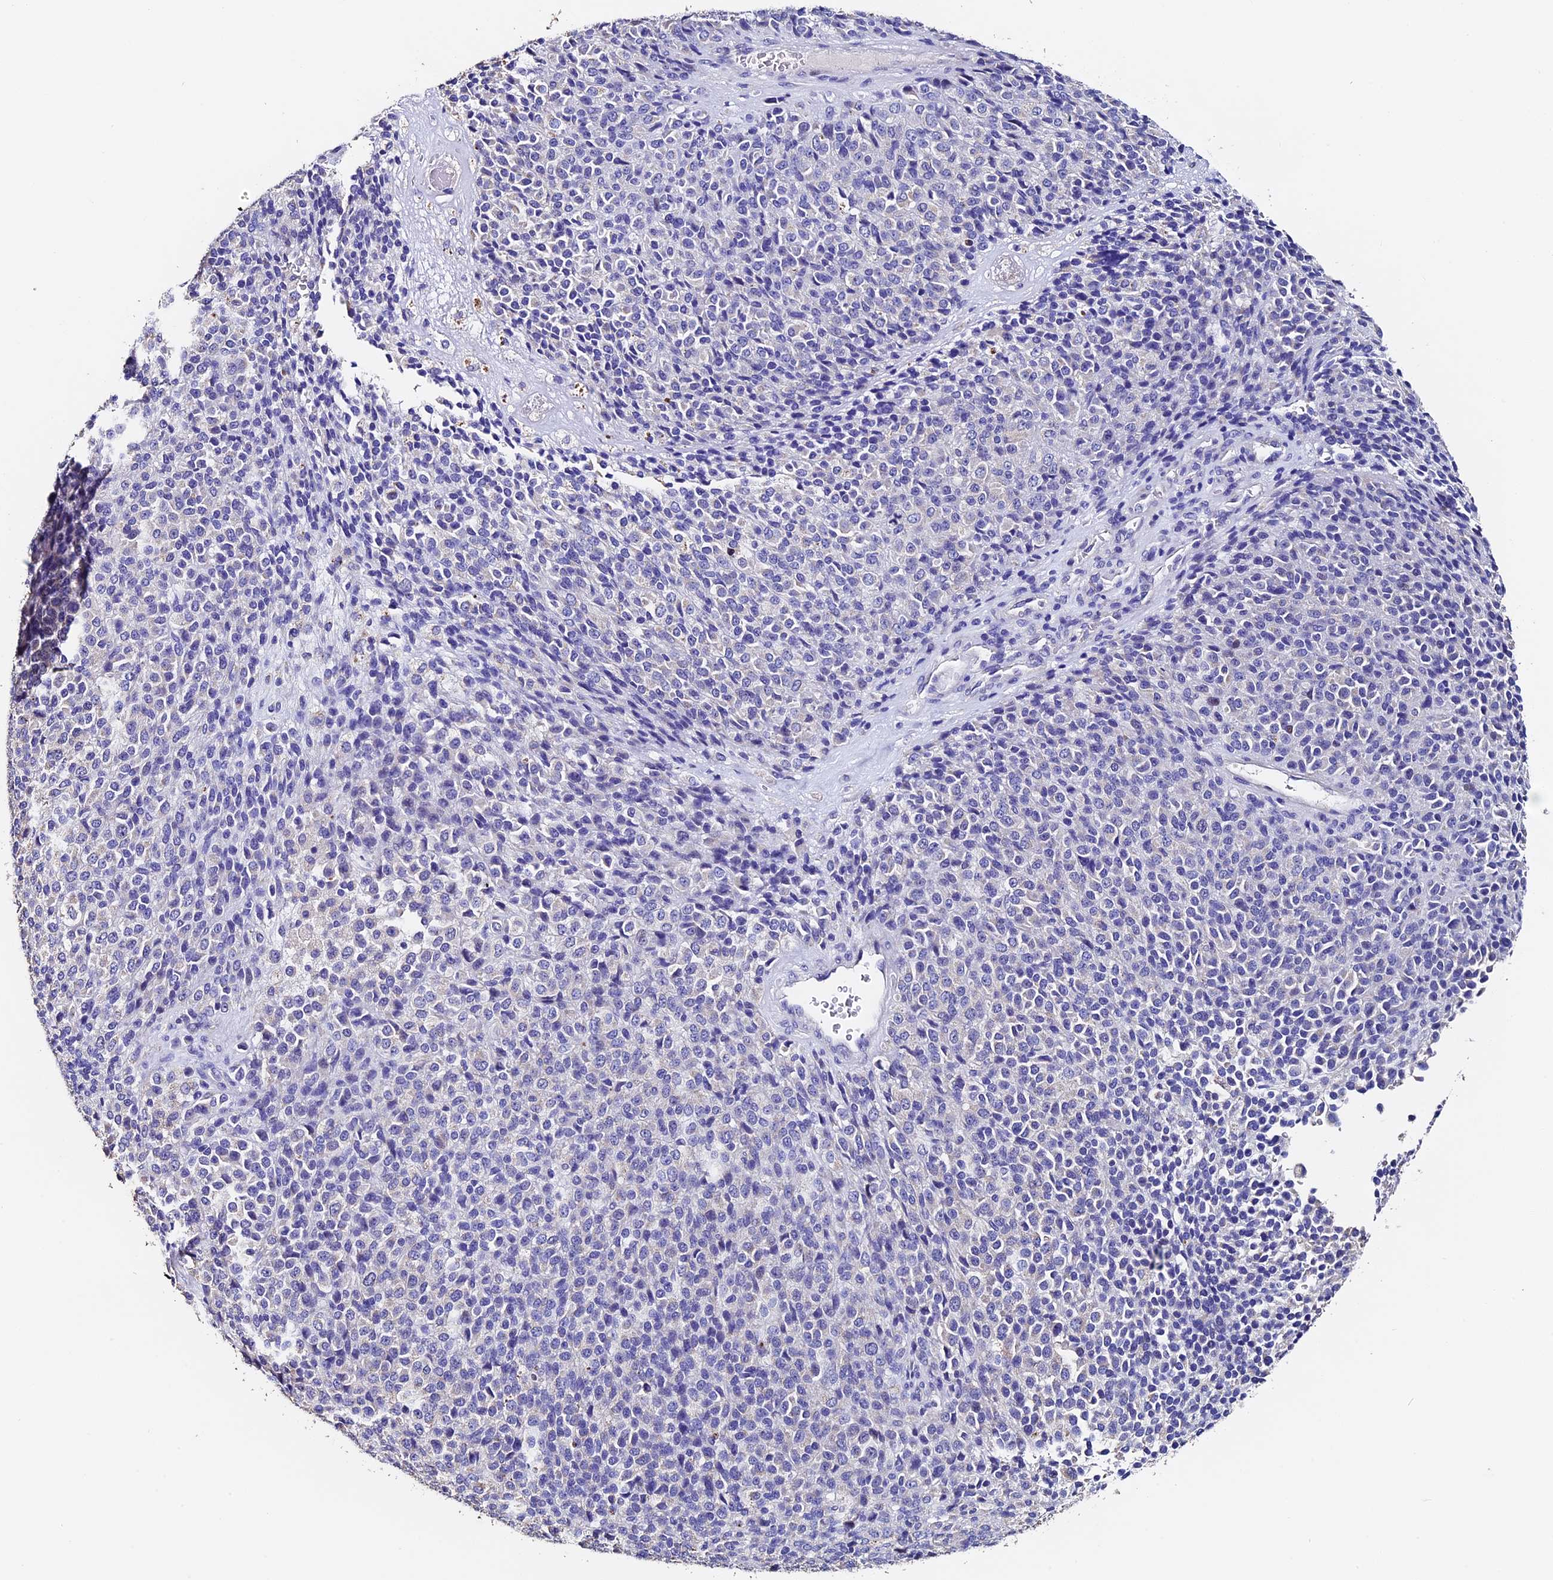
{"staining": {"intensity": "negative", "quantity": "none", "location": "none"}, "tissue": "melanoma", "cell_type": "Tumor cells", "image_type": "cancer", "snomed": [{"axis": "morphology", "description": "Malignant melanoma, Metastatic site"}, {"axis": "topography", "description": "Brain"}], "caption": "Tumor cells are negative for brown protein staining in melanoma.", "gene": "FBXW9", "patient": {"sex": "female", "age": 56}}